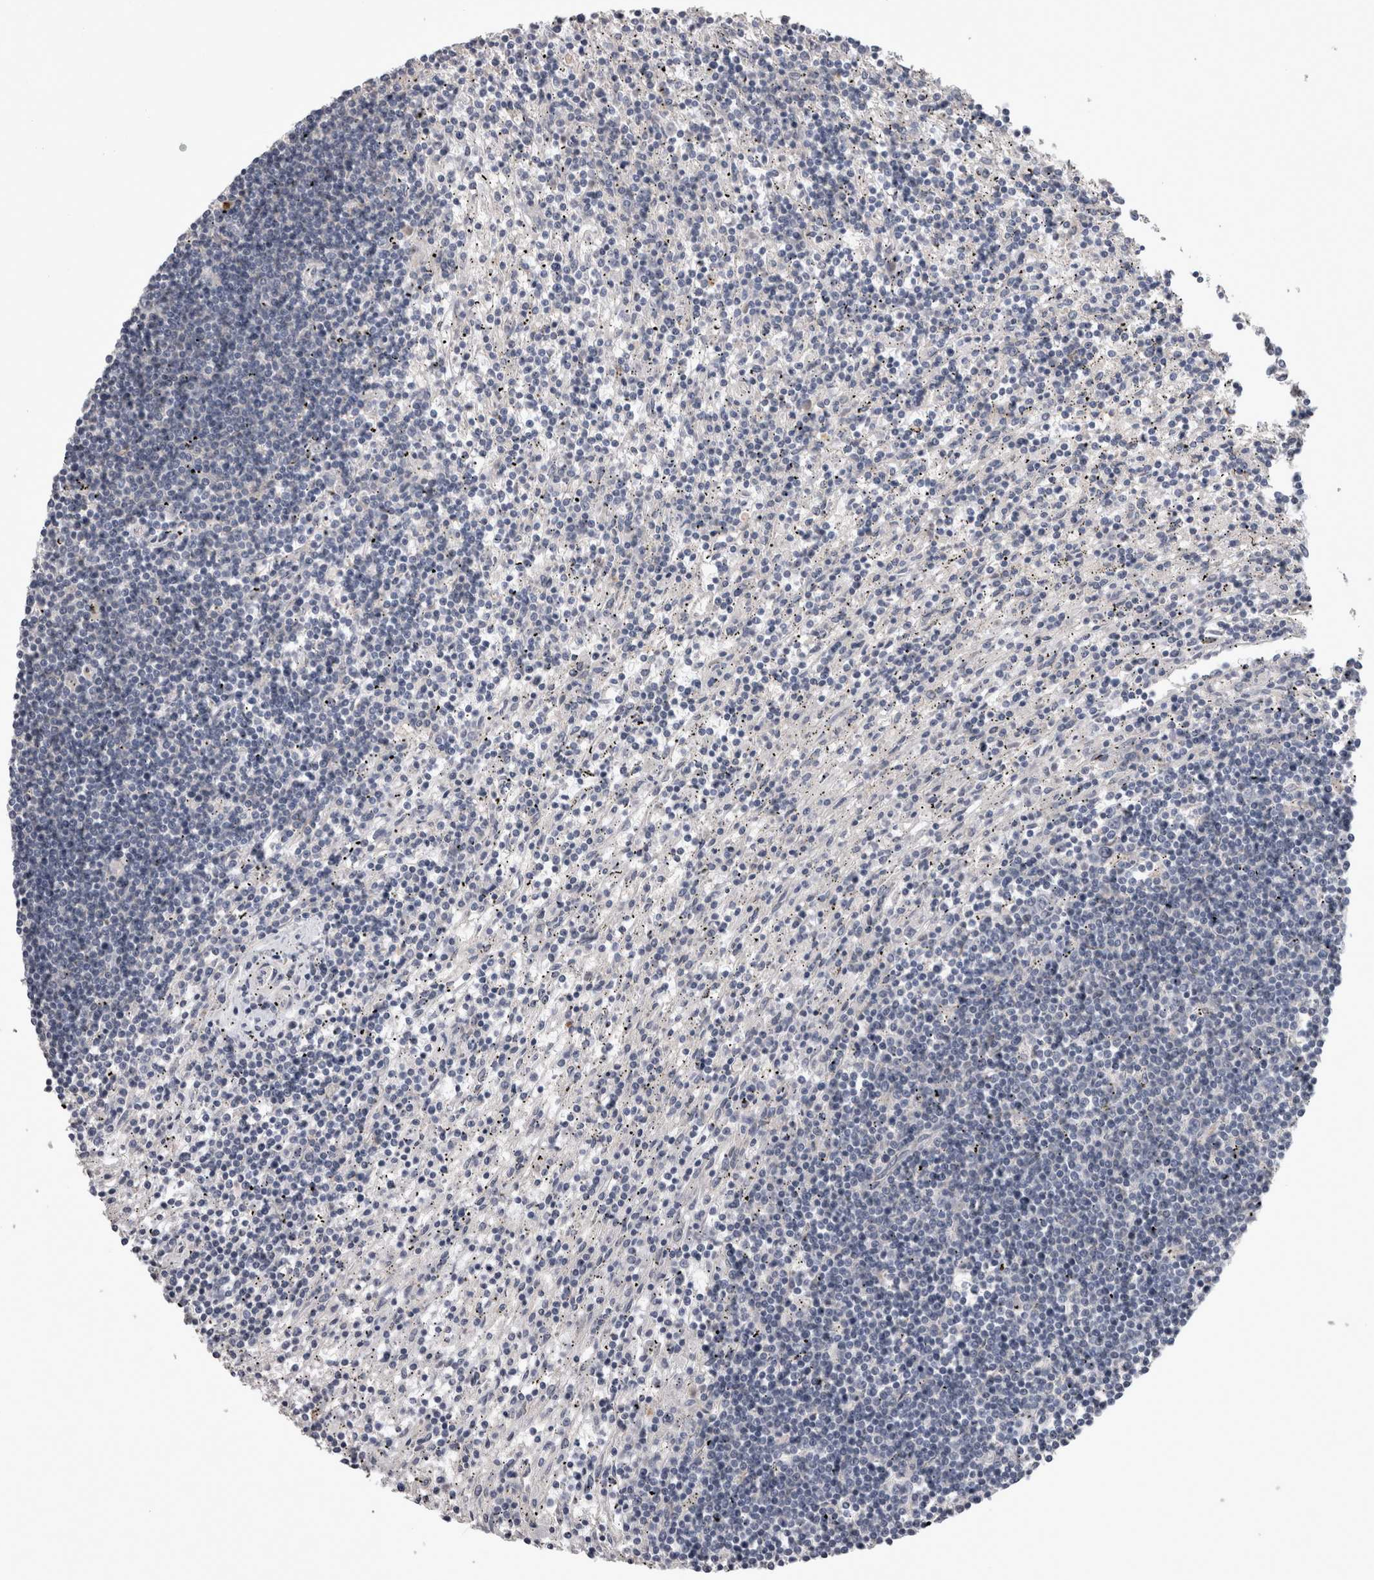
{"staining": {"intensity": "negative", "quantity": "none", "location": "none"}, "tissue": "lymphoma", "cell_type": "Tumor cells", "image_type": "cancer", "snomed": [{"axis": "morphology", "description": "Malignant lymphoma, non-Hodgkin's type, Low grade"}, {"axis": "topography", "description": "Spleen"}], "caption": "Low-grade malignant lymphoma, non-Hodgkin's type was stained to show a protein in brown. There is no significant positivity in tumor cells. The staining is performed using DAB (3,3'-diaminobenzidine) brown chromogen with nuclei counter-stained in using hematoxylin.", "gene": "STC1", "patient": {"sex": "male", "age": 76}}